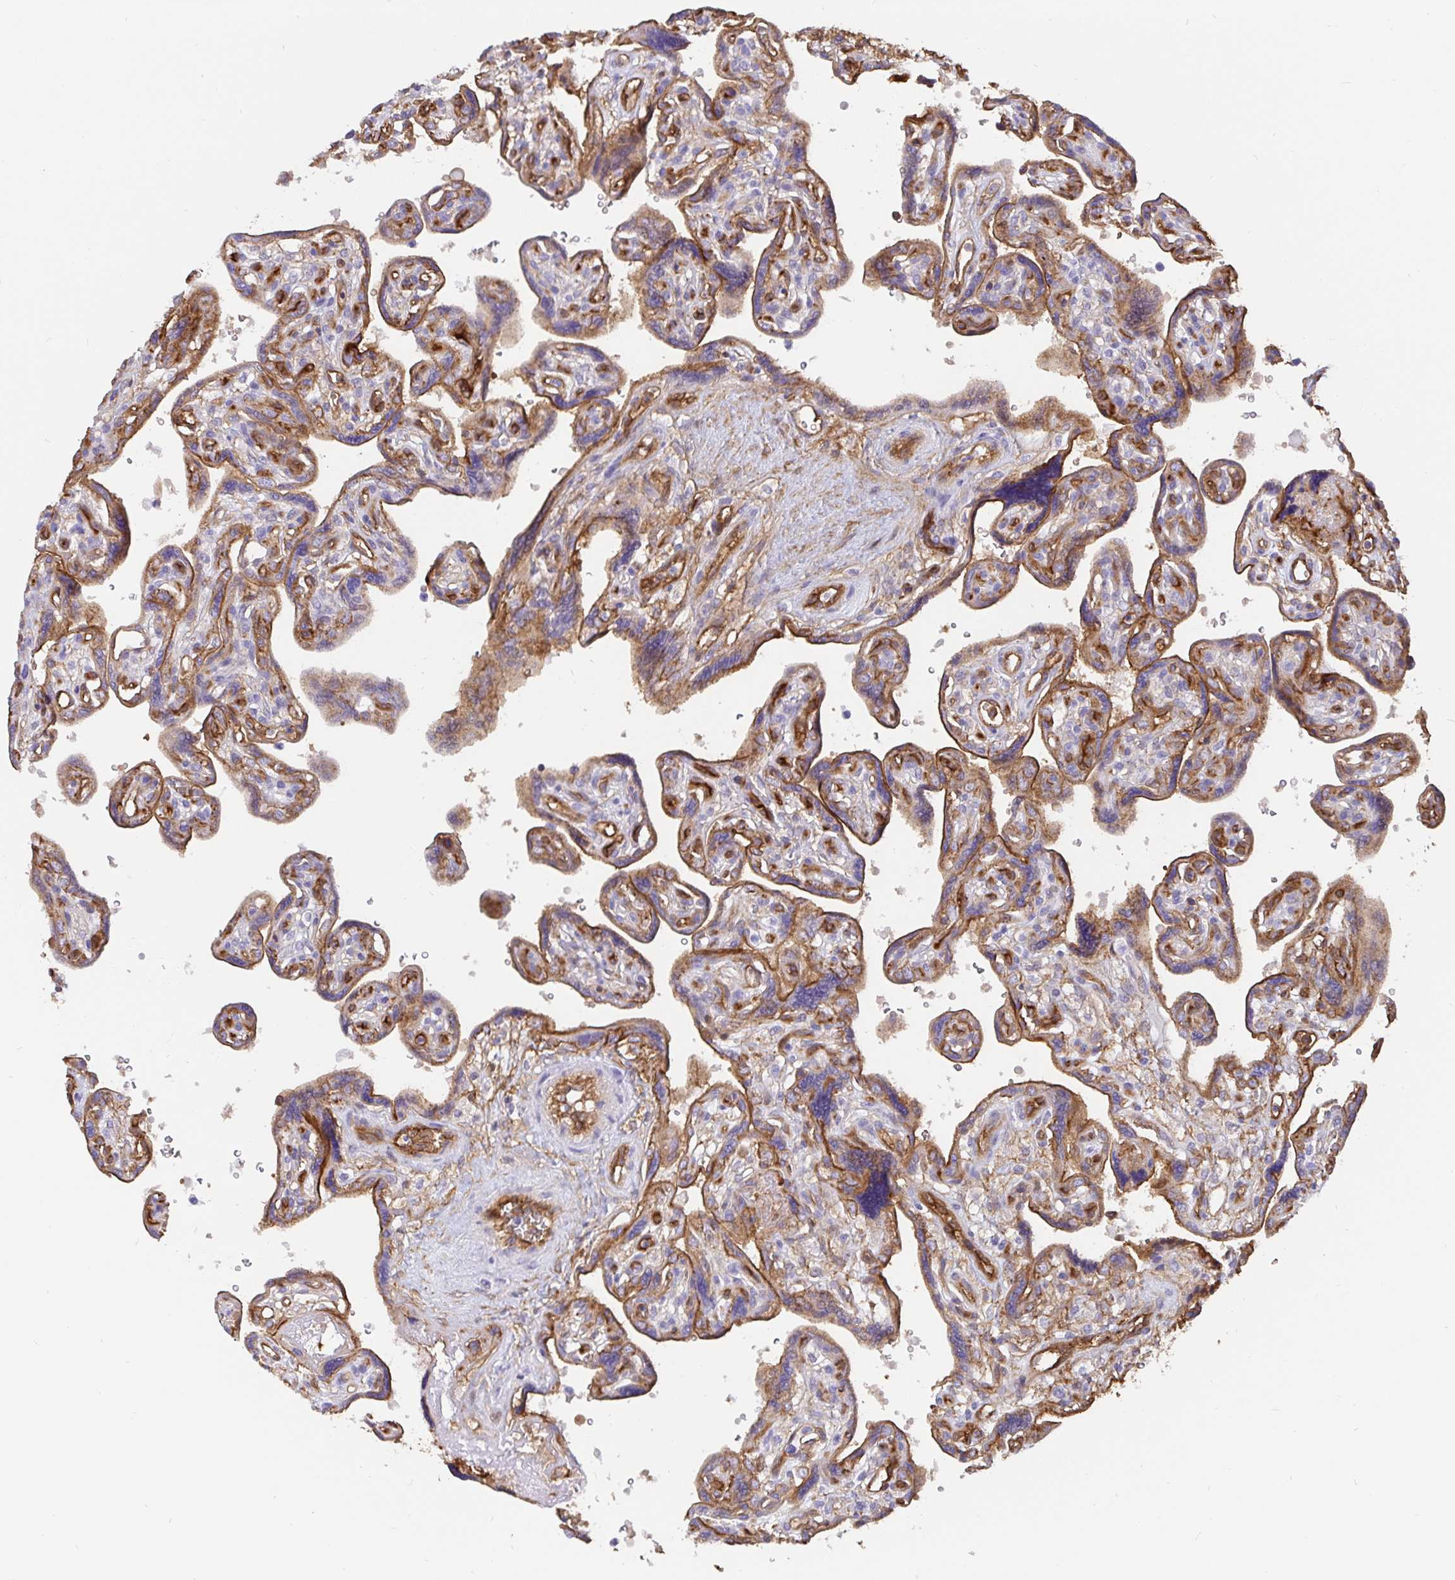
{"staining": {"intensity": "strong", "quantity": ">75%", "location": "cytoplasmic/membranous"}, "tissue": "placenta", "cell_type": "Decidual cells", "image_type": "normal", "snomed": [{"axis": "morphology", "description": "Normal tissue, NOS"}, {"axis": "topography", "description": "Placenta"}], "caption": "A high amount of strong cytoplasmic/membranous positivity is seen in about >75% of decidual cells in benign placenta. (Stains: DAB in brown, nuclei in blue, Microscopy: brightfield microscopy at high magnification).", "gene": "ANXA2", "patient": {"sex": "female", "age": 39}}